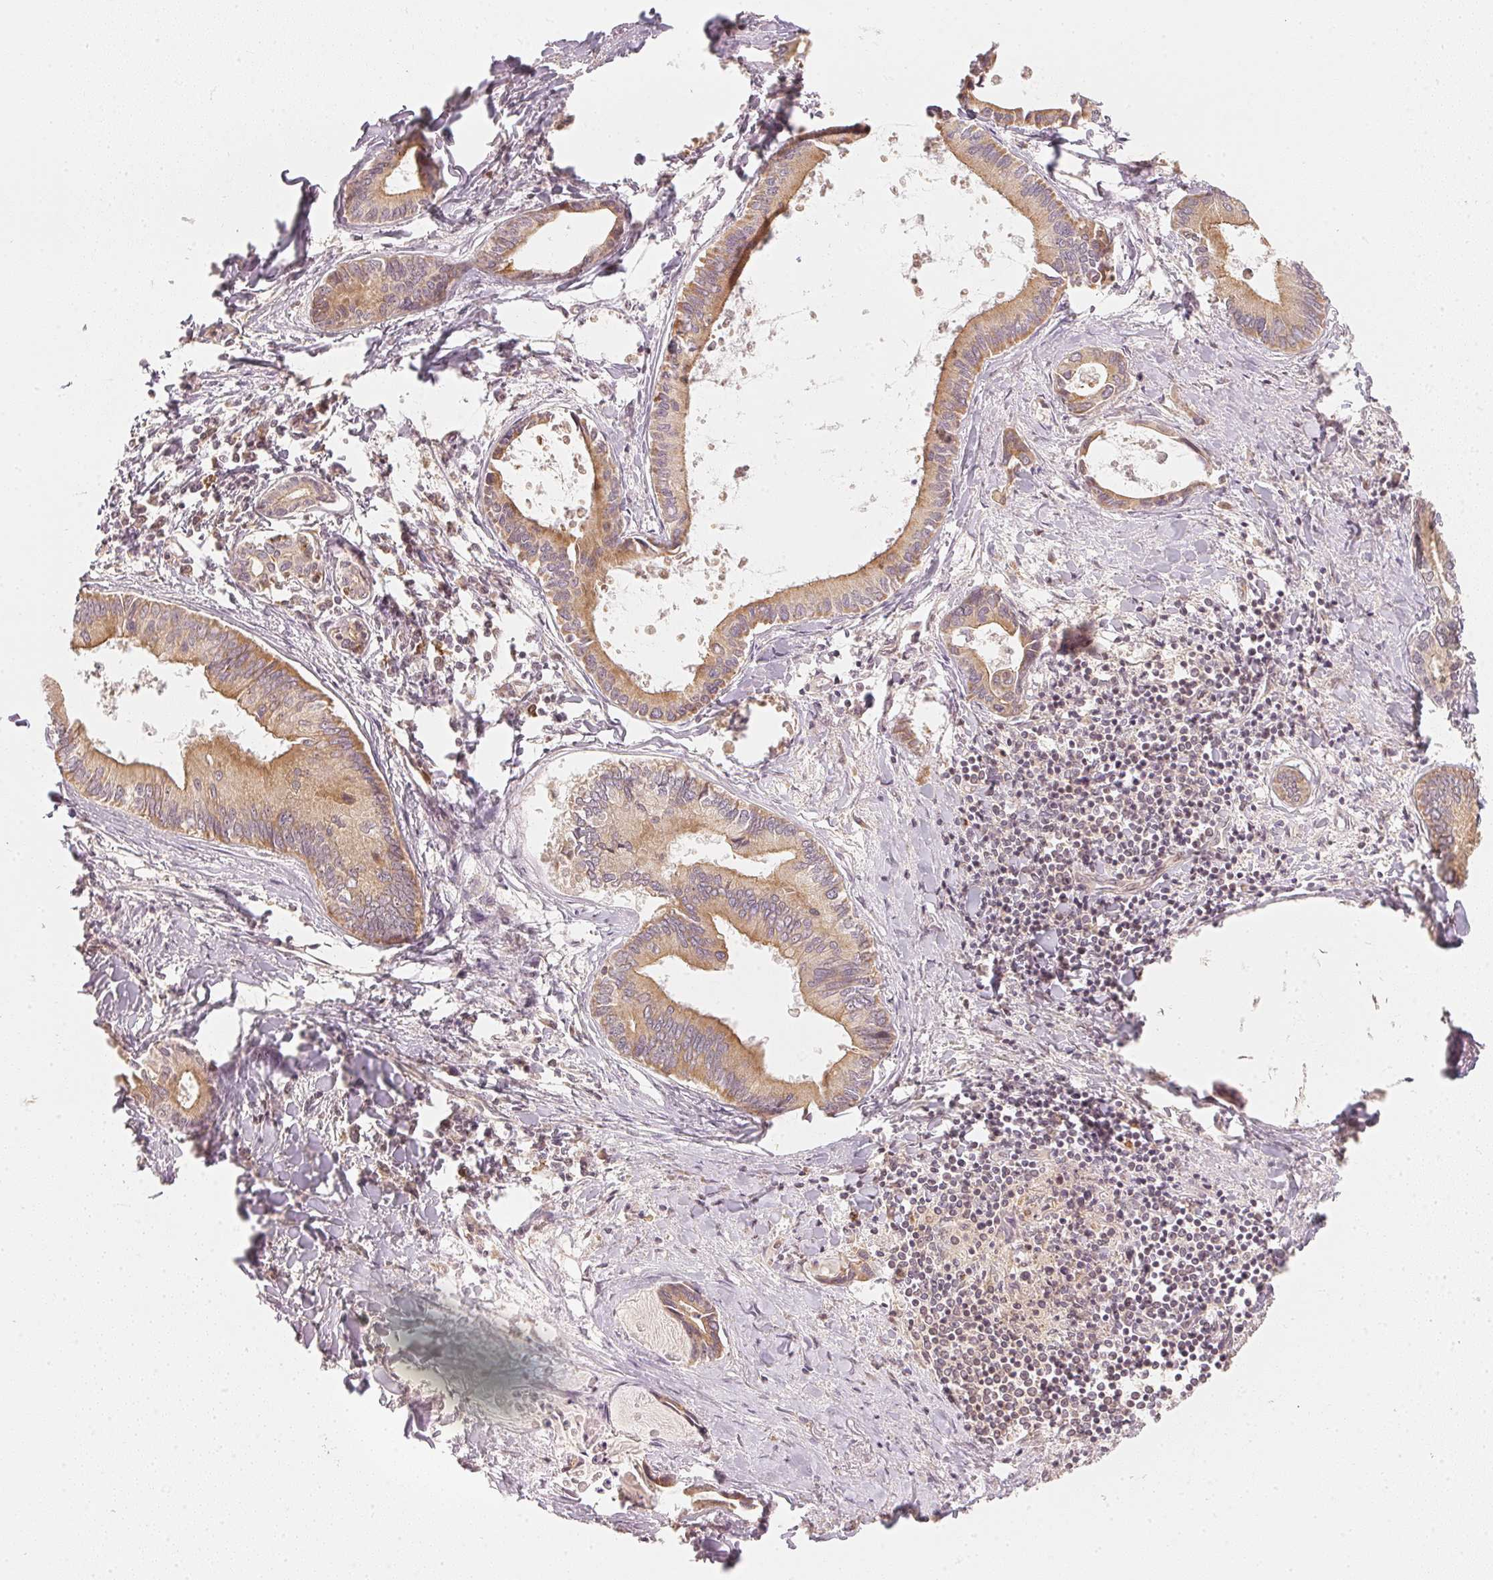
{"staining": {"intensity": "moderate", "quantity": "25%-75%", "location": "cytoplasmic/membranous"}, "tissue": "liver cancer", "cell_type": "Tumor cells", "image_type": "cancer", "snomed": [{"axis": "morphology", "description": "Cholangiocarcinoma"}, {"axis": "topography", "description": "Liver"}], "caption": "Immunohistochemistry image of cholangiocarcinoma (liver) stained for a protein (brown), which shows medium levels of moderate cytoplasmic/membranous positivity in approximately 25%-75% of tumor cells.", "gene": "WDR54", "patient": {"sex": "male", "age": 66}}